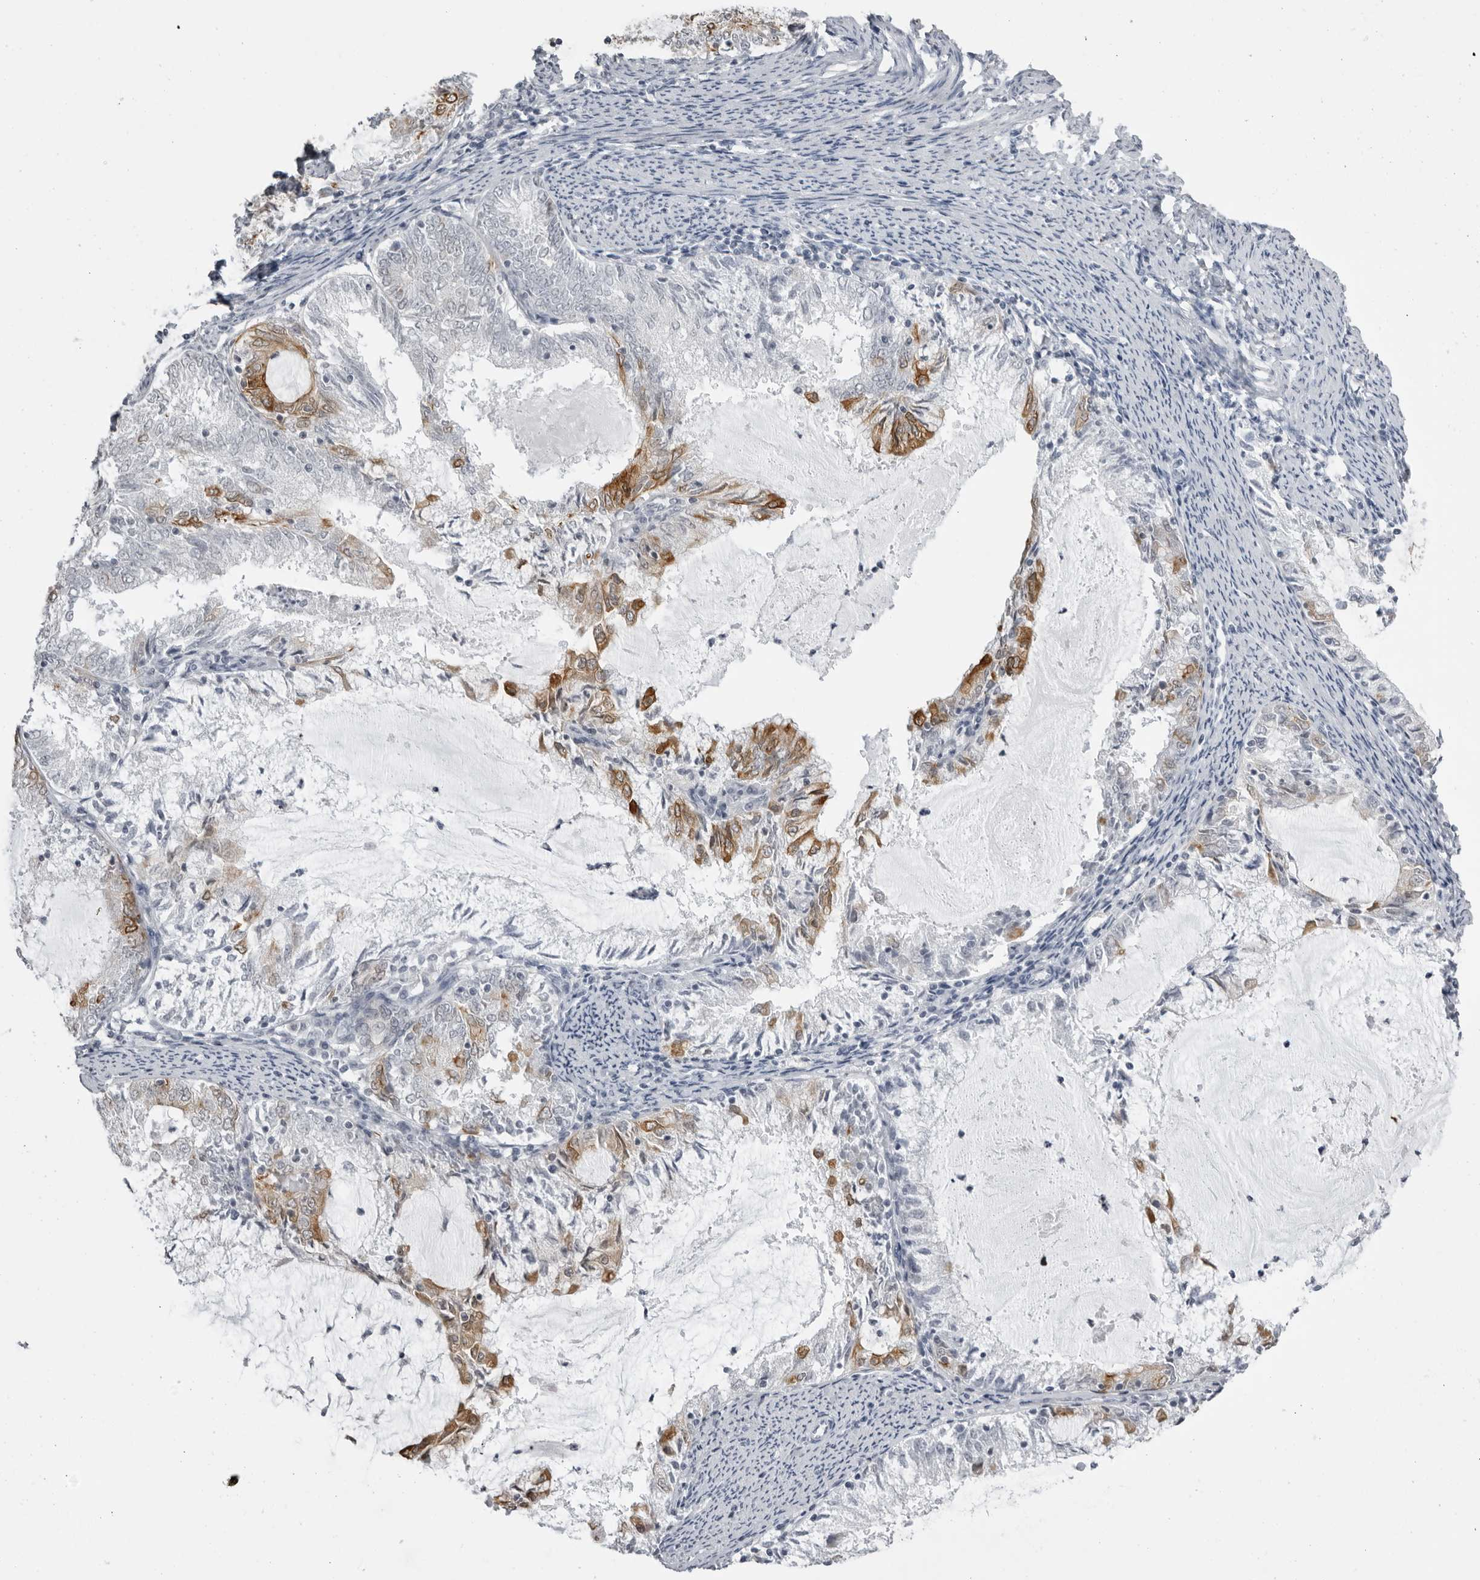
{"staining": {"intensity": "moderate", "quantity": "25%-75%", "location": "cytoplasmic/membranous"}, "tissue": "endometrial cancer", "cell_type": "Tumor cells", "image_type": "cancer", "snomed": [{"axis": "morphology", "description": "Adenocarcinoma, NOS"}, {"axis": "topography", "description": "Endometrium"}], "caption": "The histopathology image reveals immunohistochemical staining of endometrial cancer (adenocarcinoma). There is moderate cytoplasmic/membranous staining is present in approximately 25%-75% of tumor cells.", "gene": "SERPINF2", "patient": {"sex": "female", "age": 57}}